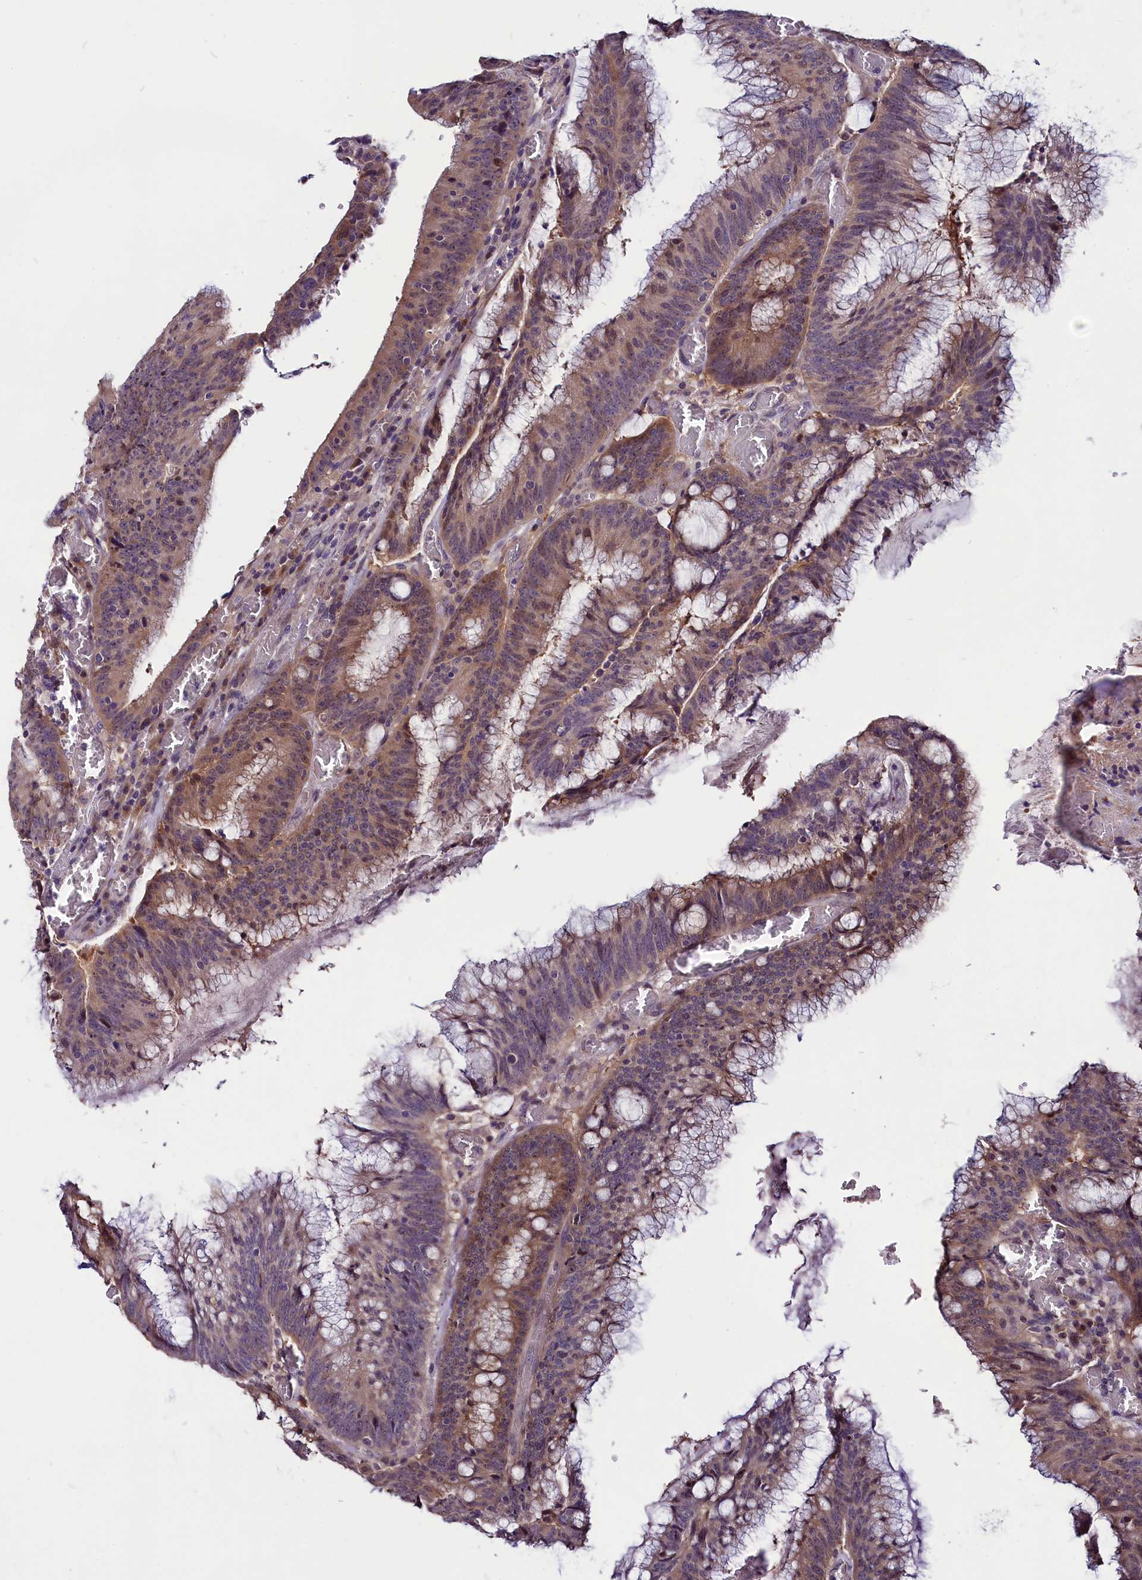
{"staining": {"intensity": "moderate", "quantity": ">75%", "location": "cytoplasmic/membranous,nuclear"}, "tissue": "colorectal cancer", "cell_type": "Tumor cells", "image_type": "cancer", "snomed": [{"axis": "morphology", "description": "Adenocarcinoma, NOS"}, {"axis": "topography", "description": "Rectum"}], "caption": "High-power microscopy captured an immunohistochemistry (IHC) histopathology image of colorectal adenocarcinoma, revealing moderate cytoplasmic/membranous and nuclear staining in approximately >75% of tumor cells.", "gene": "C9orf40", "patient": {"sex": "female", "age": 77}}